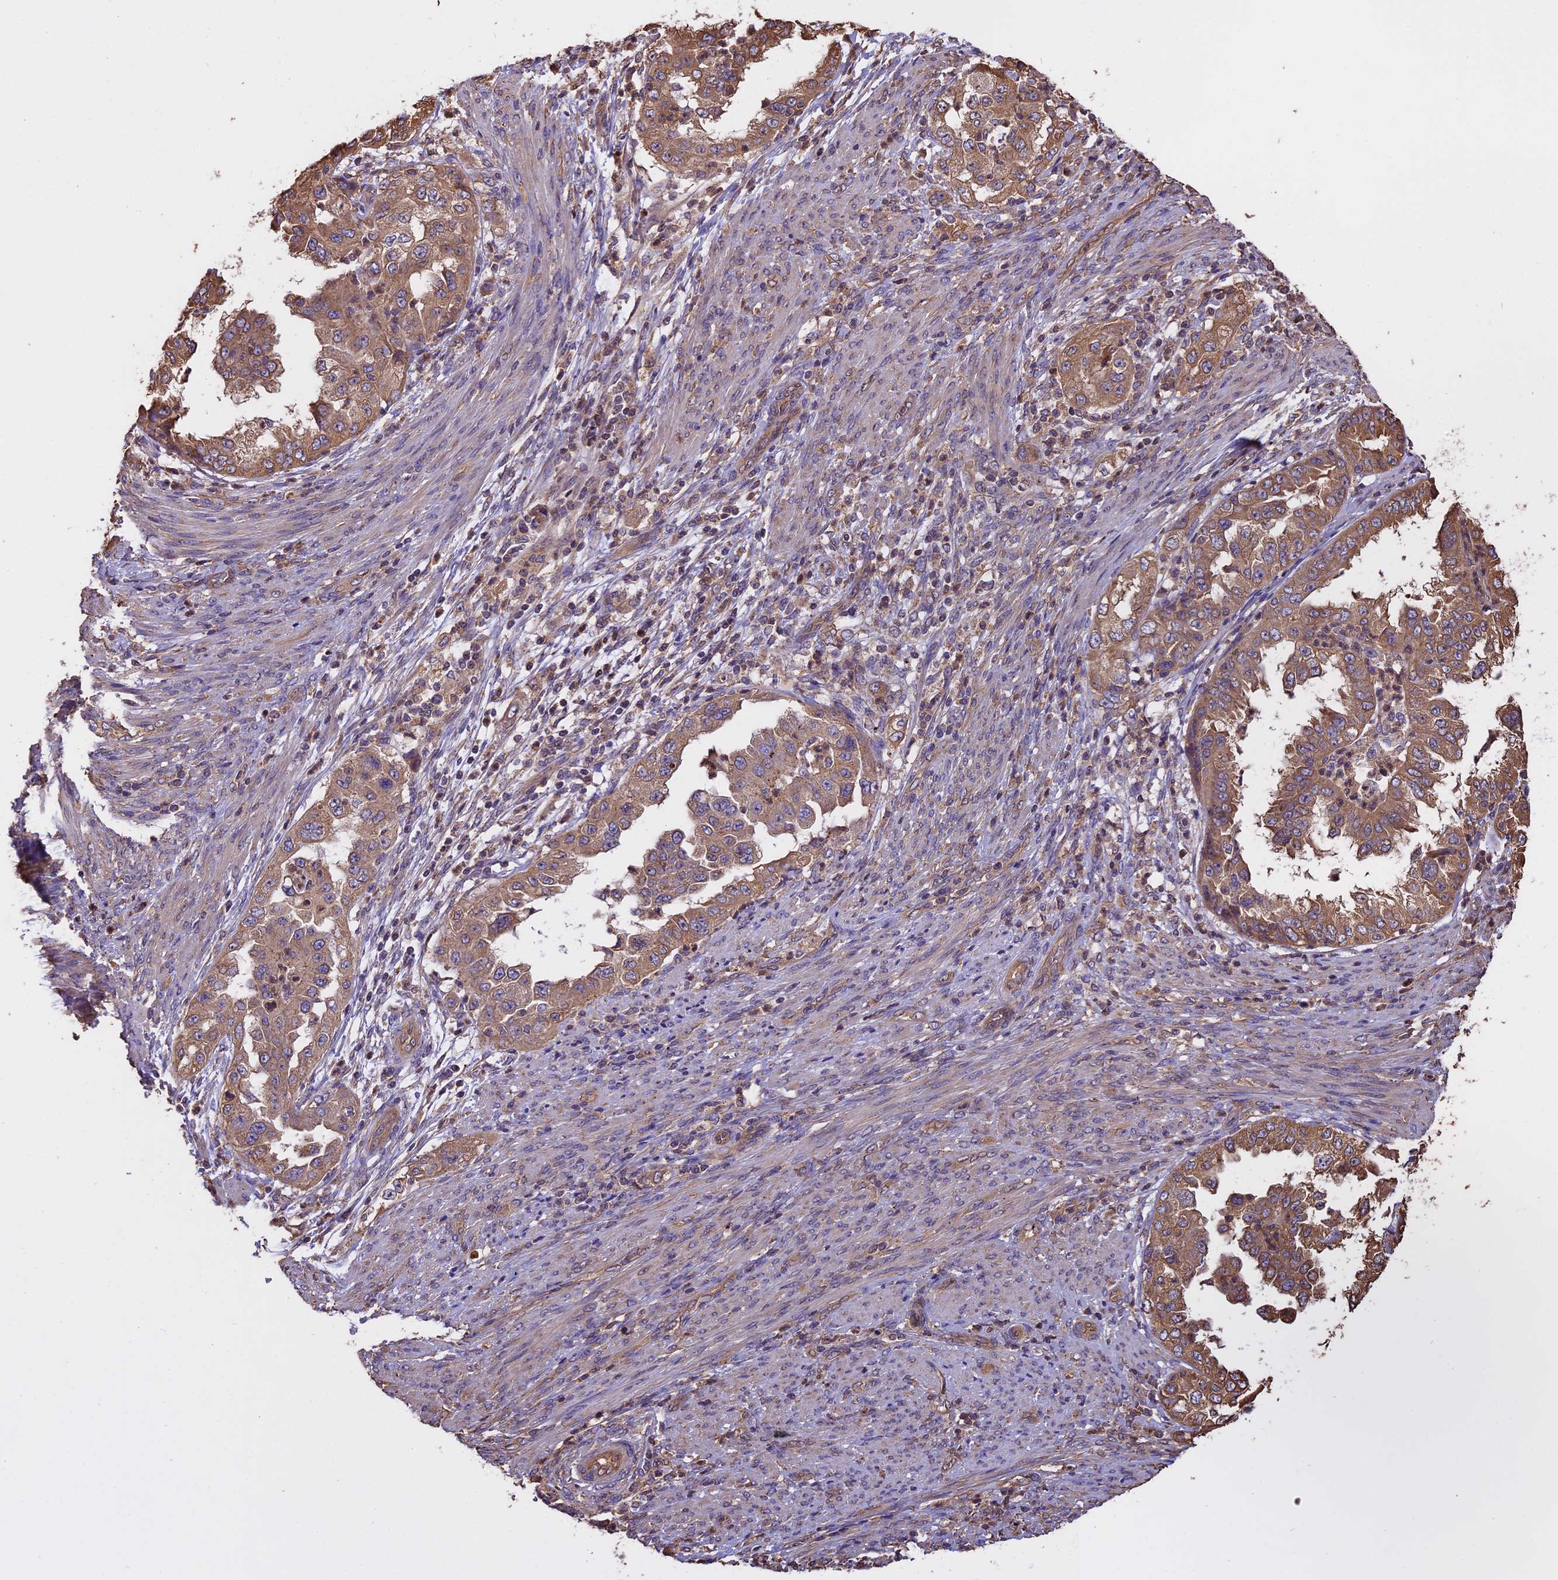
{"staining": {"intensity": "moderate", "quantity": ">75%", "location": "cytoplasmic/membranous"}, "tissue": "endometrial cancer", "cell_type": "Tumor cells", "image_type": "cancer", "snomed": [{"axis": "morphology", "description": "Adenocarcinoma, NOS"}, {"axis": "topography", "description": "Endometrium"}], "caption": "A micrograph of human endometrial cancer stained for a protein shows moderate cytoplasmic/membranous brown staining in tumor cells.", "gene": "CHMP2A", "patient": {"sex": "female", "age": 85}}